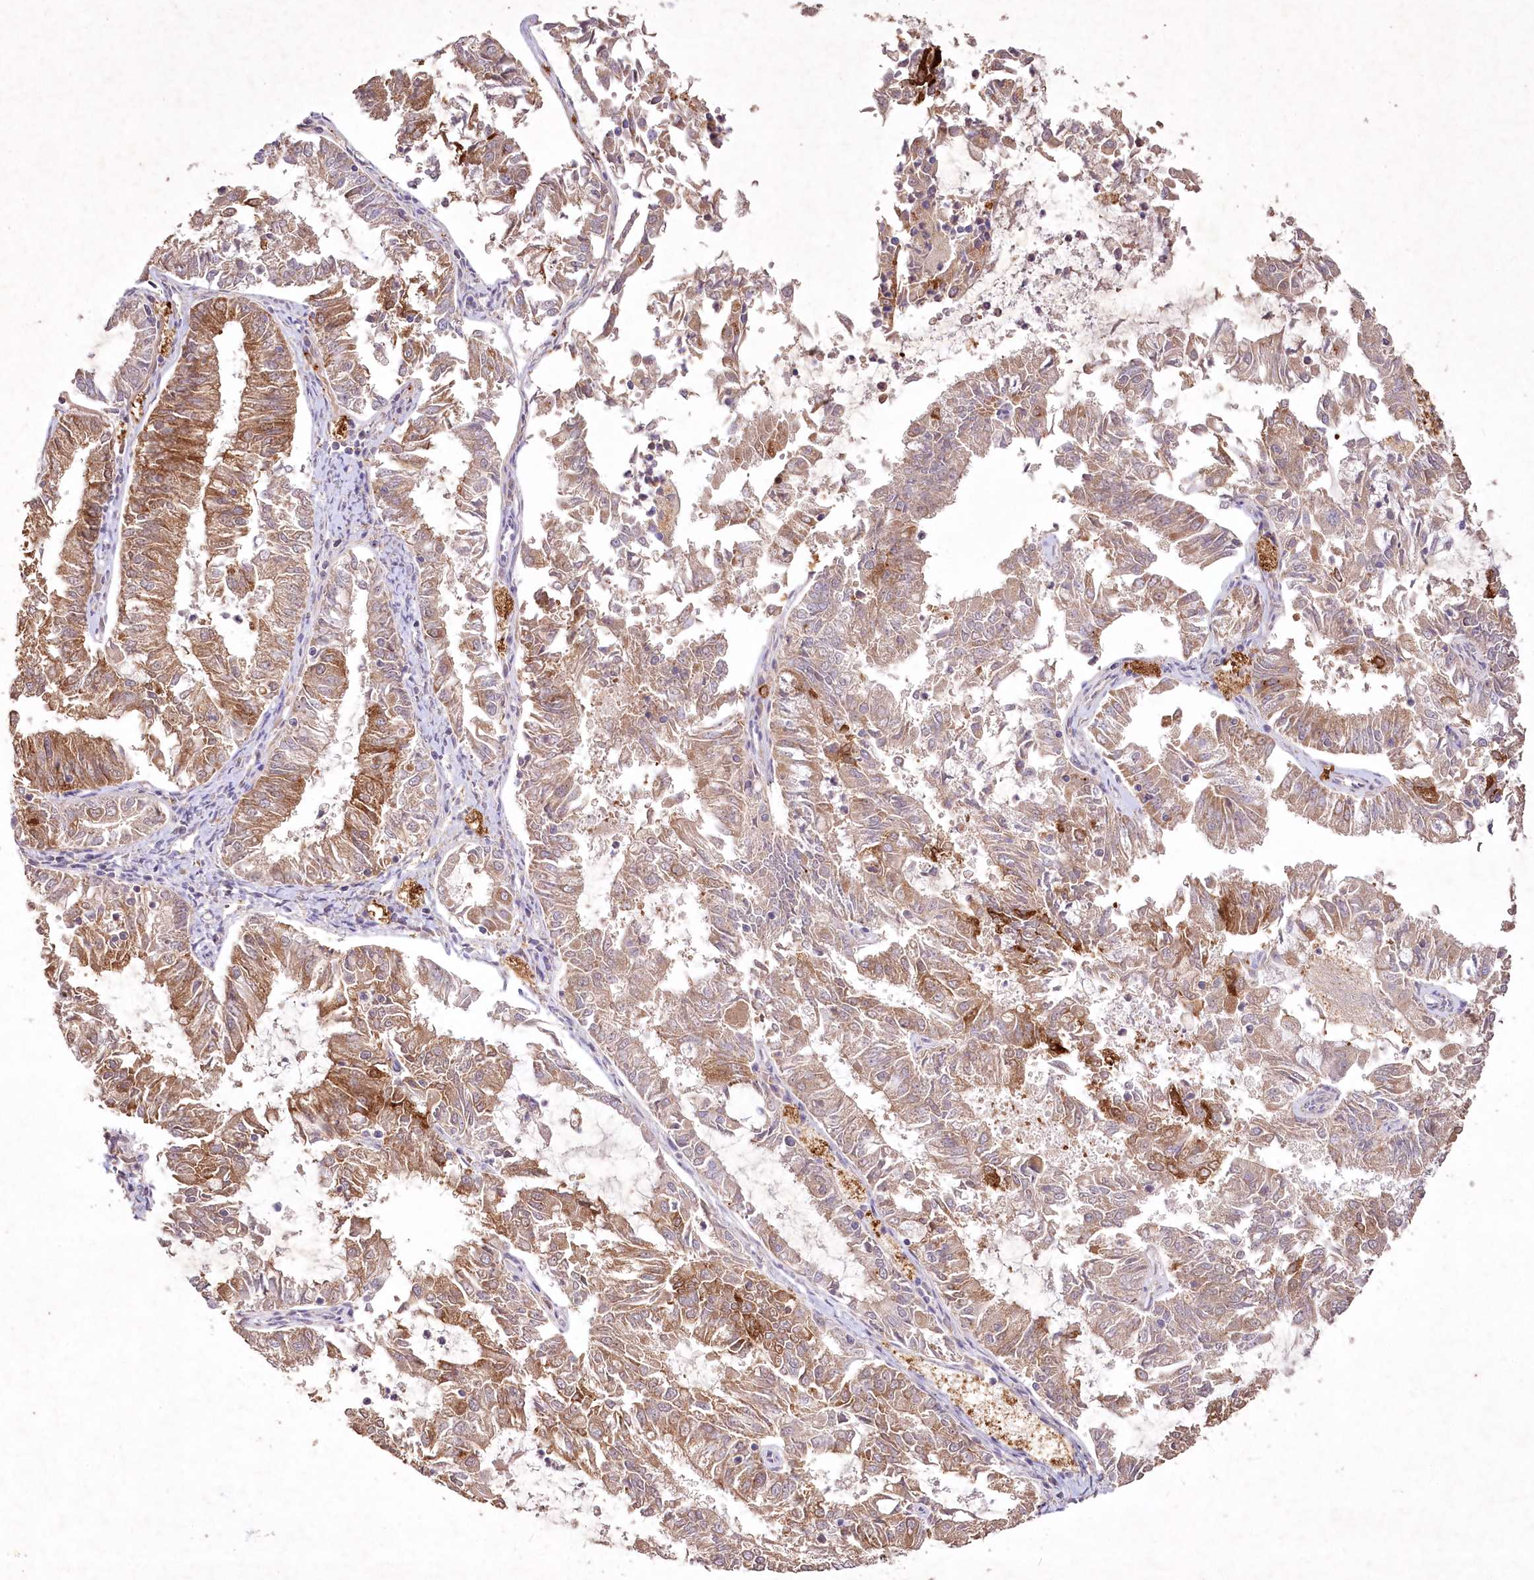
{"staining": {"intensity": "moderate", "quantity": ">75%", "location": "cytoplasmic/membranous"}, "tissue": "endometrial cancer", "cell_type": "Tumor cells", "image_type": "cancer", "snomed": [{"axis": "morphology", "description": "Adenocarcinoma, NOS"}, {"axis": "topography", "description": "Endometrium"}], "caption": "Endometrial cancer (adenocarcinoma) stained with DAB (3,3'-diaminobenzidine) immunohistochemistry (IHC) exhibits medium levels of moderate cytoplasmic/membranous staining in about >75% of tumor cells.", "gene": "IRAK1BP1", "patient": {"sex": "female", "age": 57}}